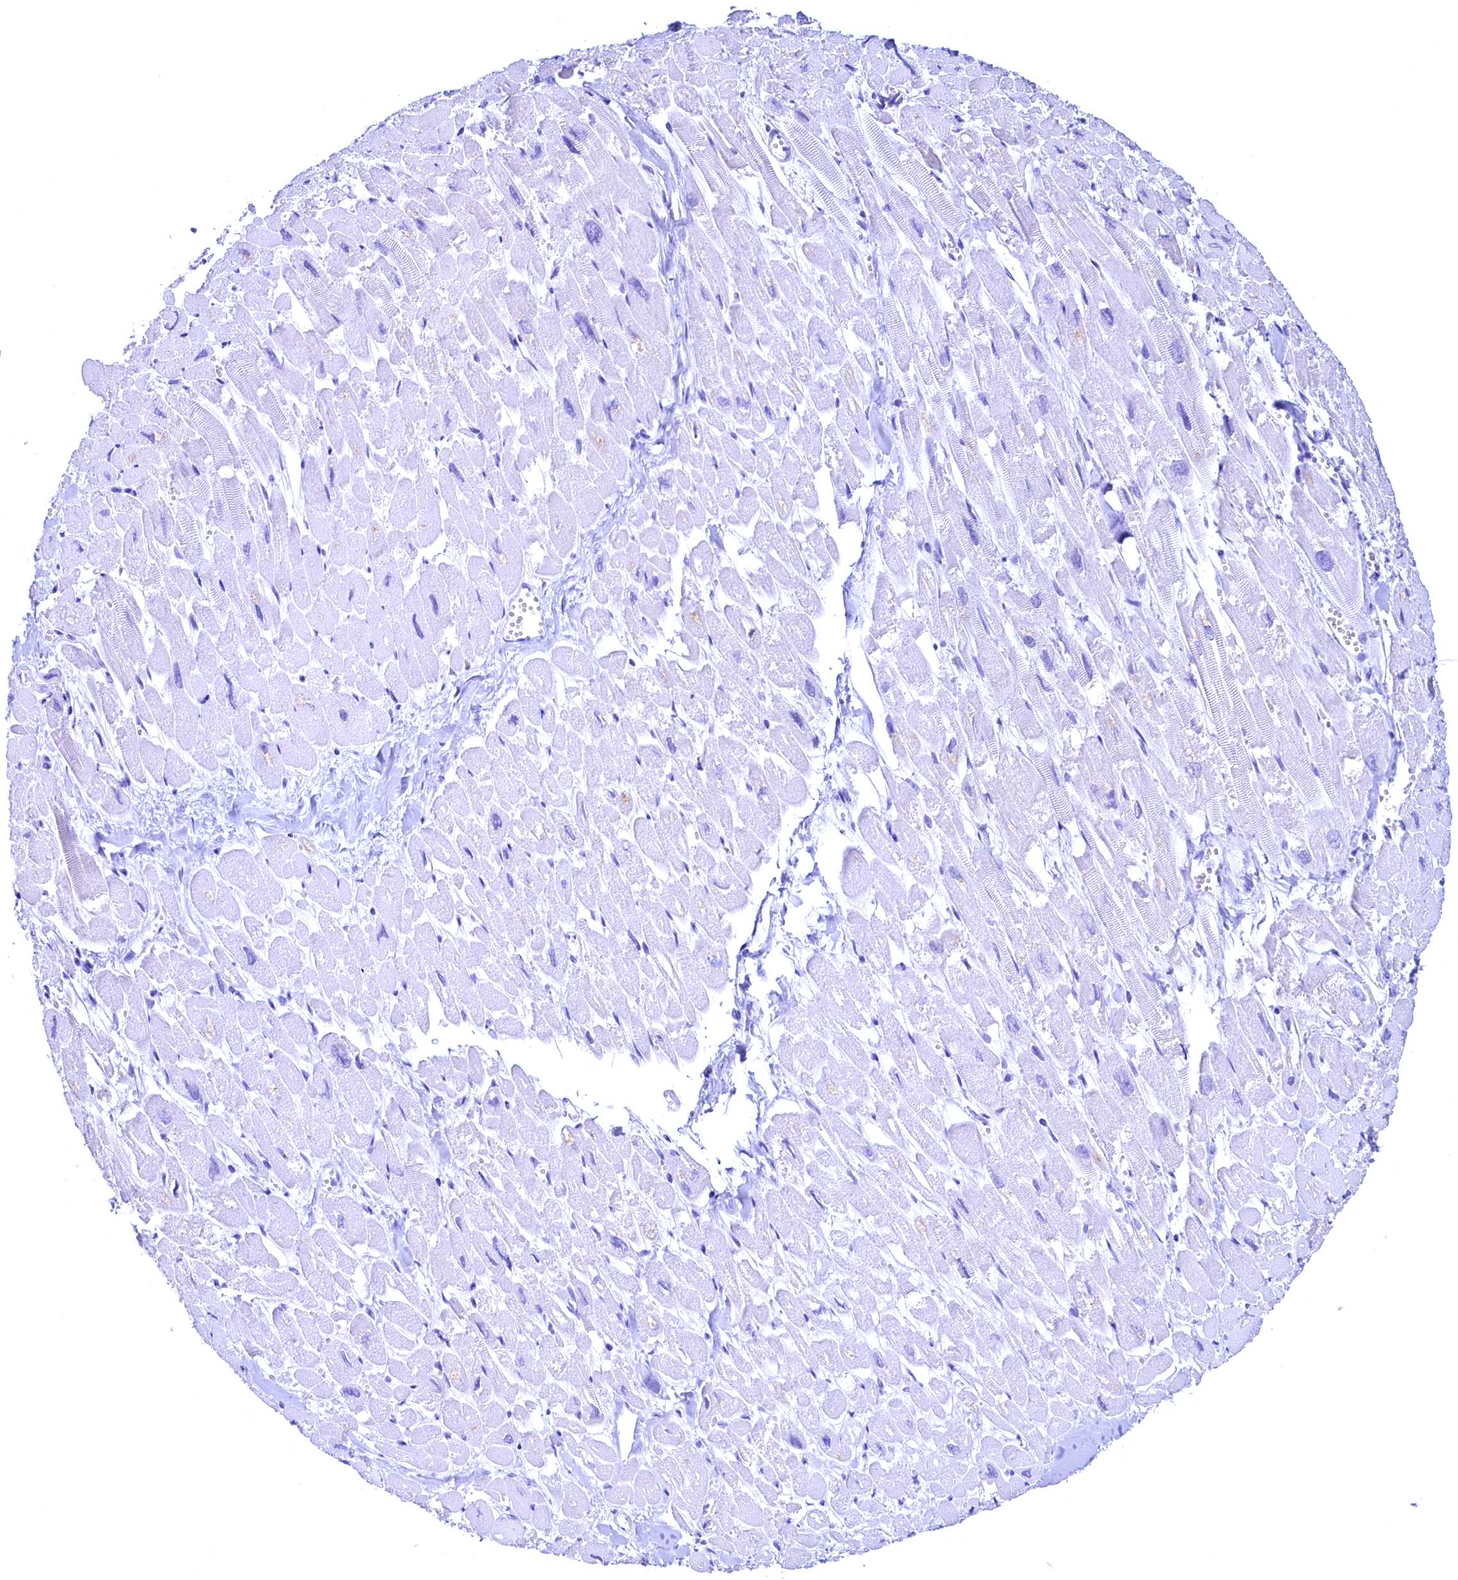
{"staining": {"intensity": "negative", "quantity": "none", "location": "none"}, "tissue": "heart muscle", "cell_type": "Cardiomyocytes", "image_type": "normal", "snomed": [{"axis": "morphology", "description": "Normal tissue, NOS"}, {"axis": "topography", "description": "Heart"}], "caption": "IHC image of normal heart muscle: heart muscle stained with DAB displays no significant protein staining in cardiomyocytes. Brightfield microscopy of immunohistochemistry stained with DAB (brown) and hematoxylin (blue), captured at high magnification.", "gene": "FLYWCH2", "patient": {"sex": "male", "age": 54}}